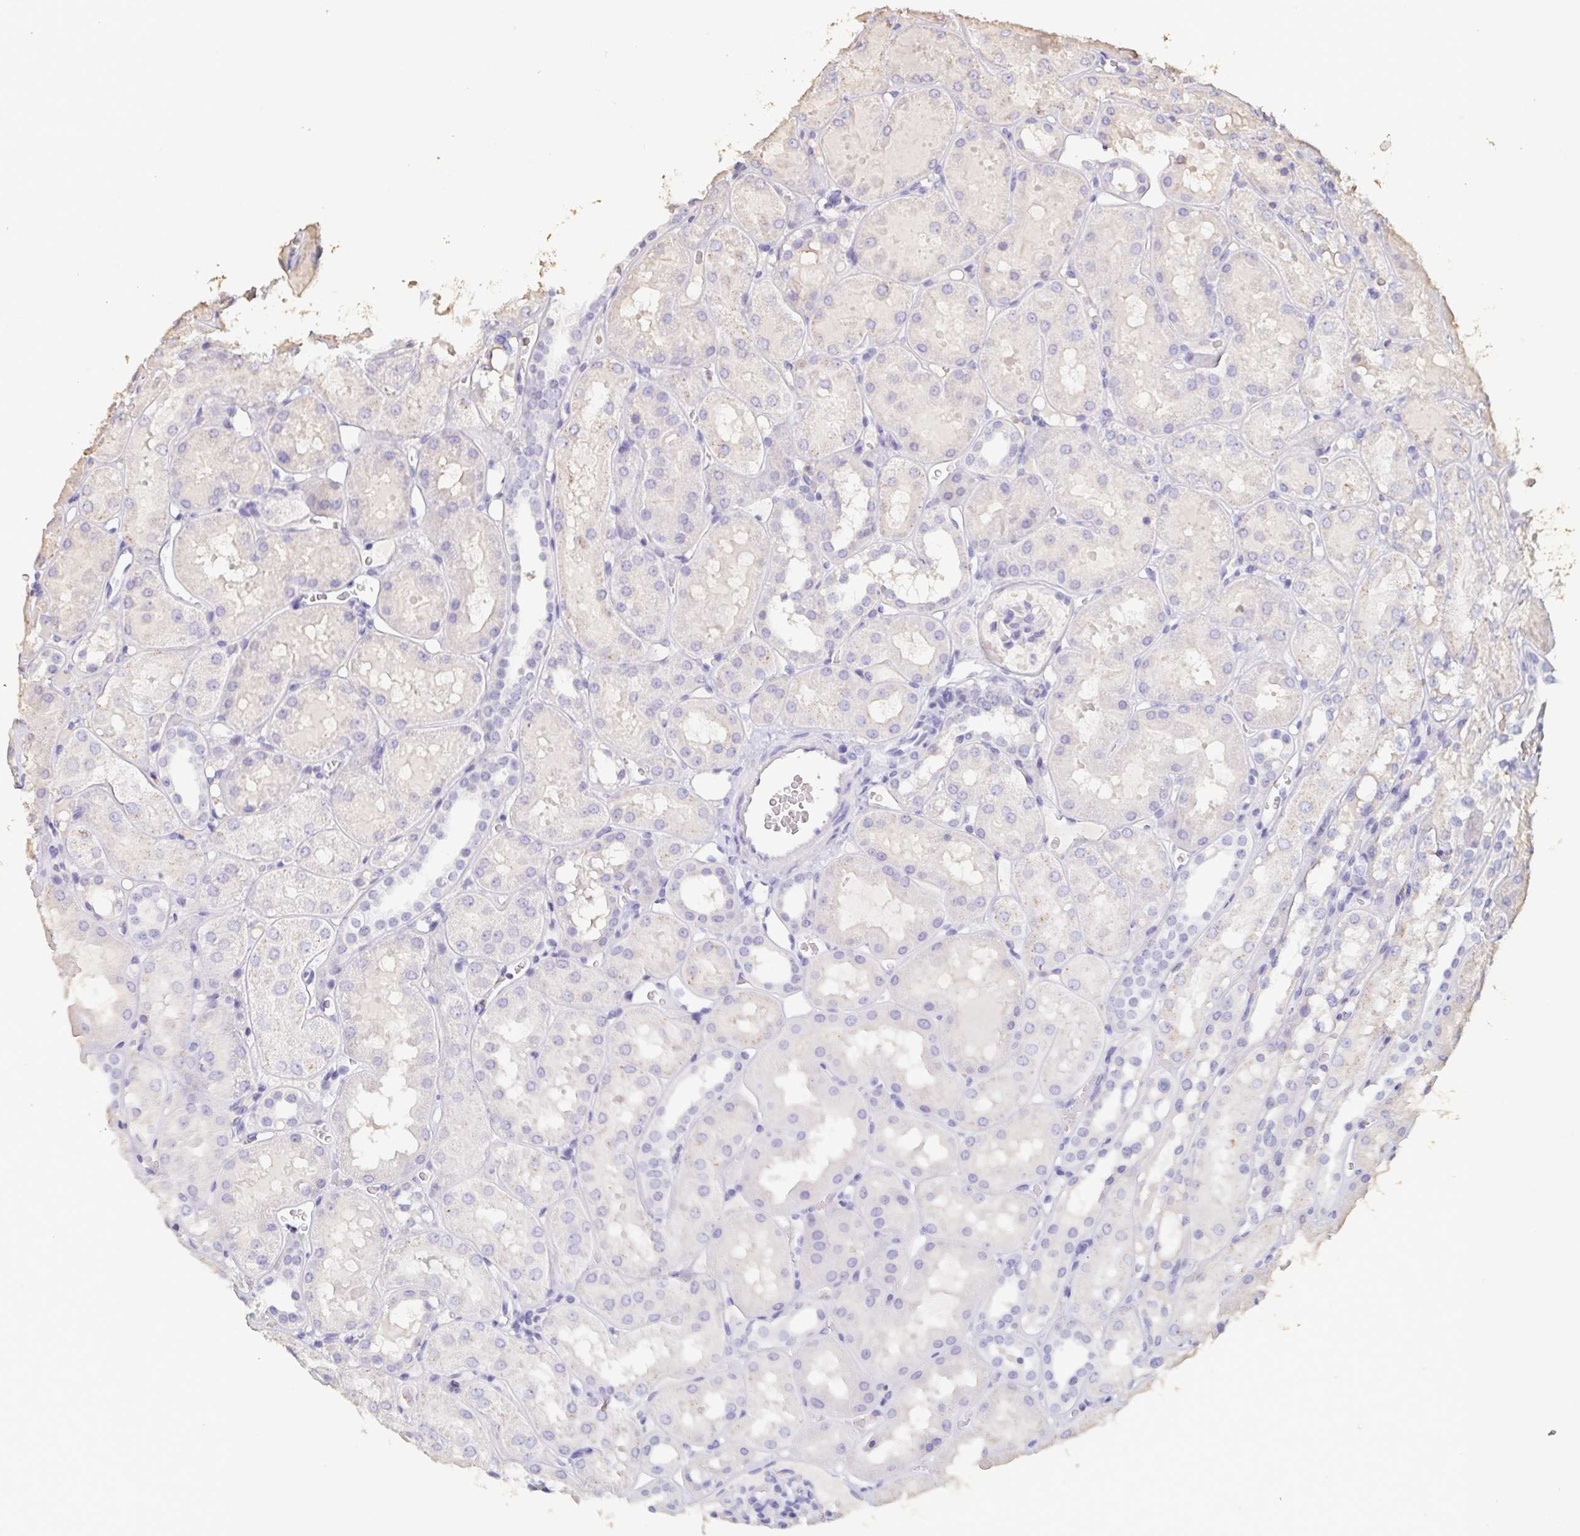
{"staining": {"intensity": "negative", "quantity": "none", "location": "none"}, "tissue": "kidney", "cell_type": "Cells in glomeruli", "image_type": "normal", "snomed": [{"axis": "morphology", "description": "Normal tissue, NOS"}, {"axis": "topography", "description": "Kidney"}, {"axis": "topography", "description": "Urinary bladder"}], "caption": "Immunohistochemistry (IHC) of benign human kidney displays no expression in cells in glomeruli.", "gene": "BPIFA2", "patient": {"sex": "male", "age": 16}}